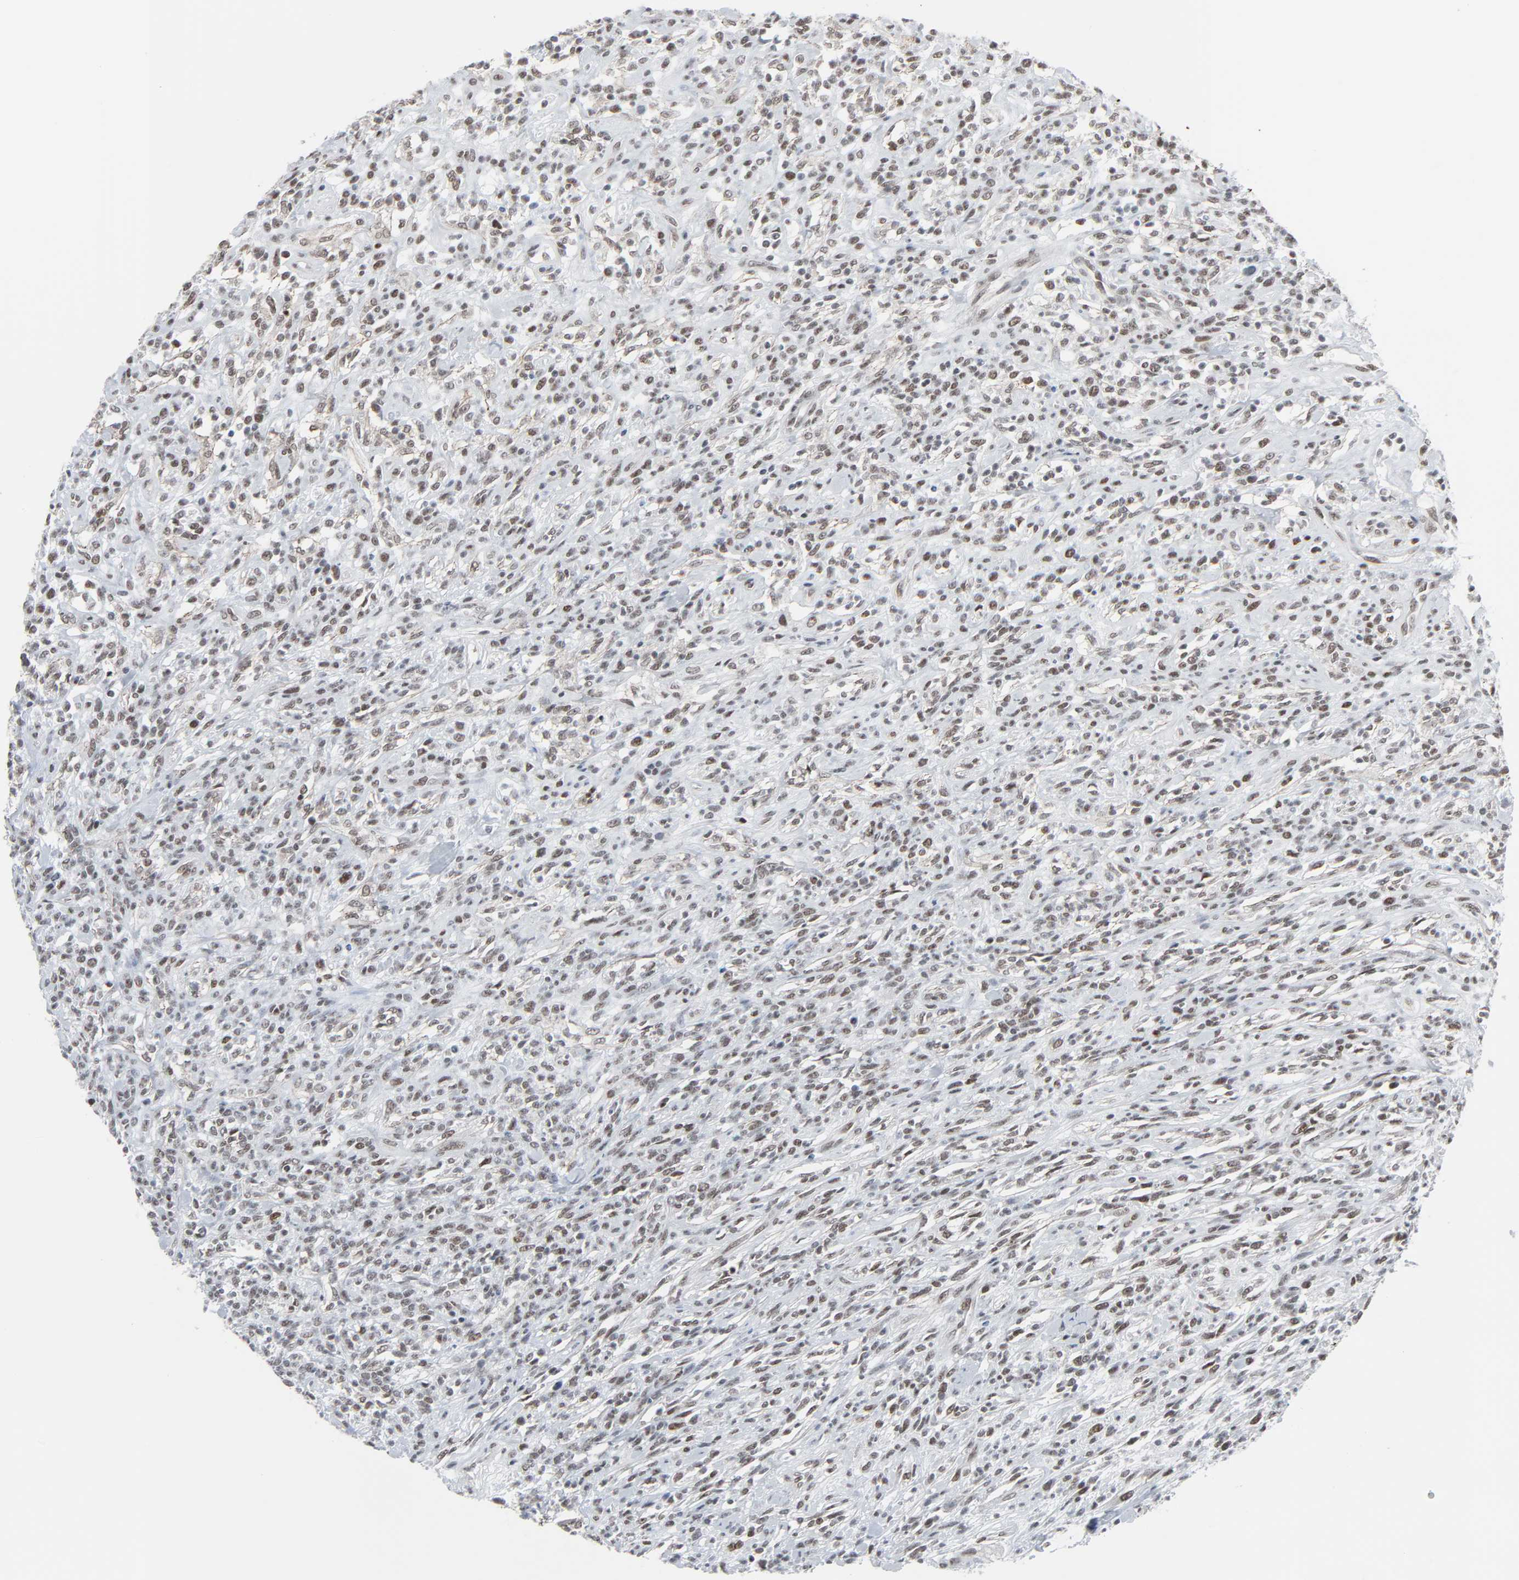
{"staining": {"intensity": "weak", "quantity": "<25%", "location": "nuclear"}, "tissue": "lymphoma", "cell_type": "Tumor cells", "image_type": "cancer", "snomed": [{"axis": "morphology", "description": "Malignant lymphoma, non-Hodgkin's type, High grade"}, {"axis": "topography", "description": "Lymph node"}], "caption": "Immunohistochemical staining of human malignant lymphoma, non-Hodgkin's type (high-grade) reveals no significant positivity in tumor cells. Nuclei are stained in blue.", "gene": "FBXO28", "patient": {"sex": "female", "age": 73}}